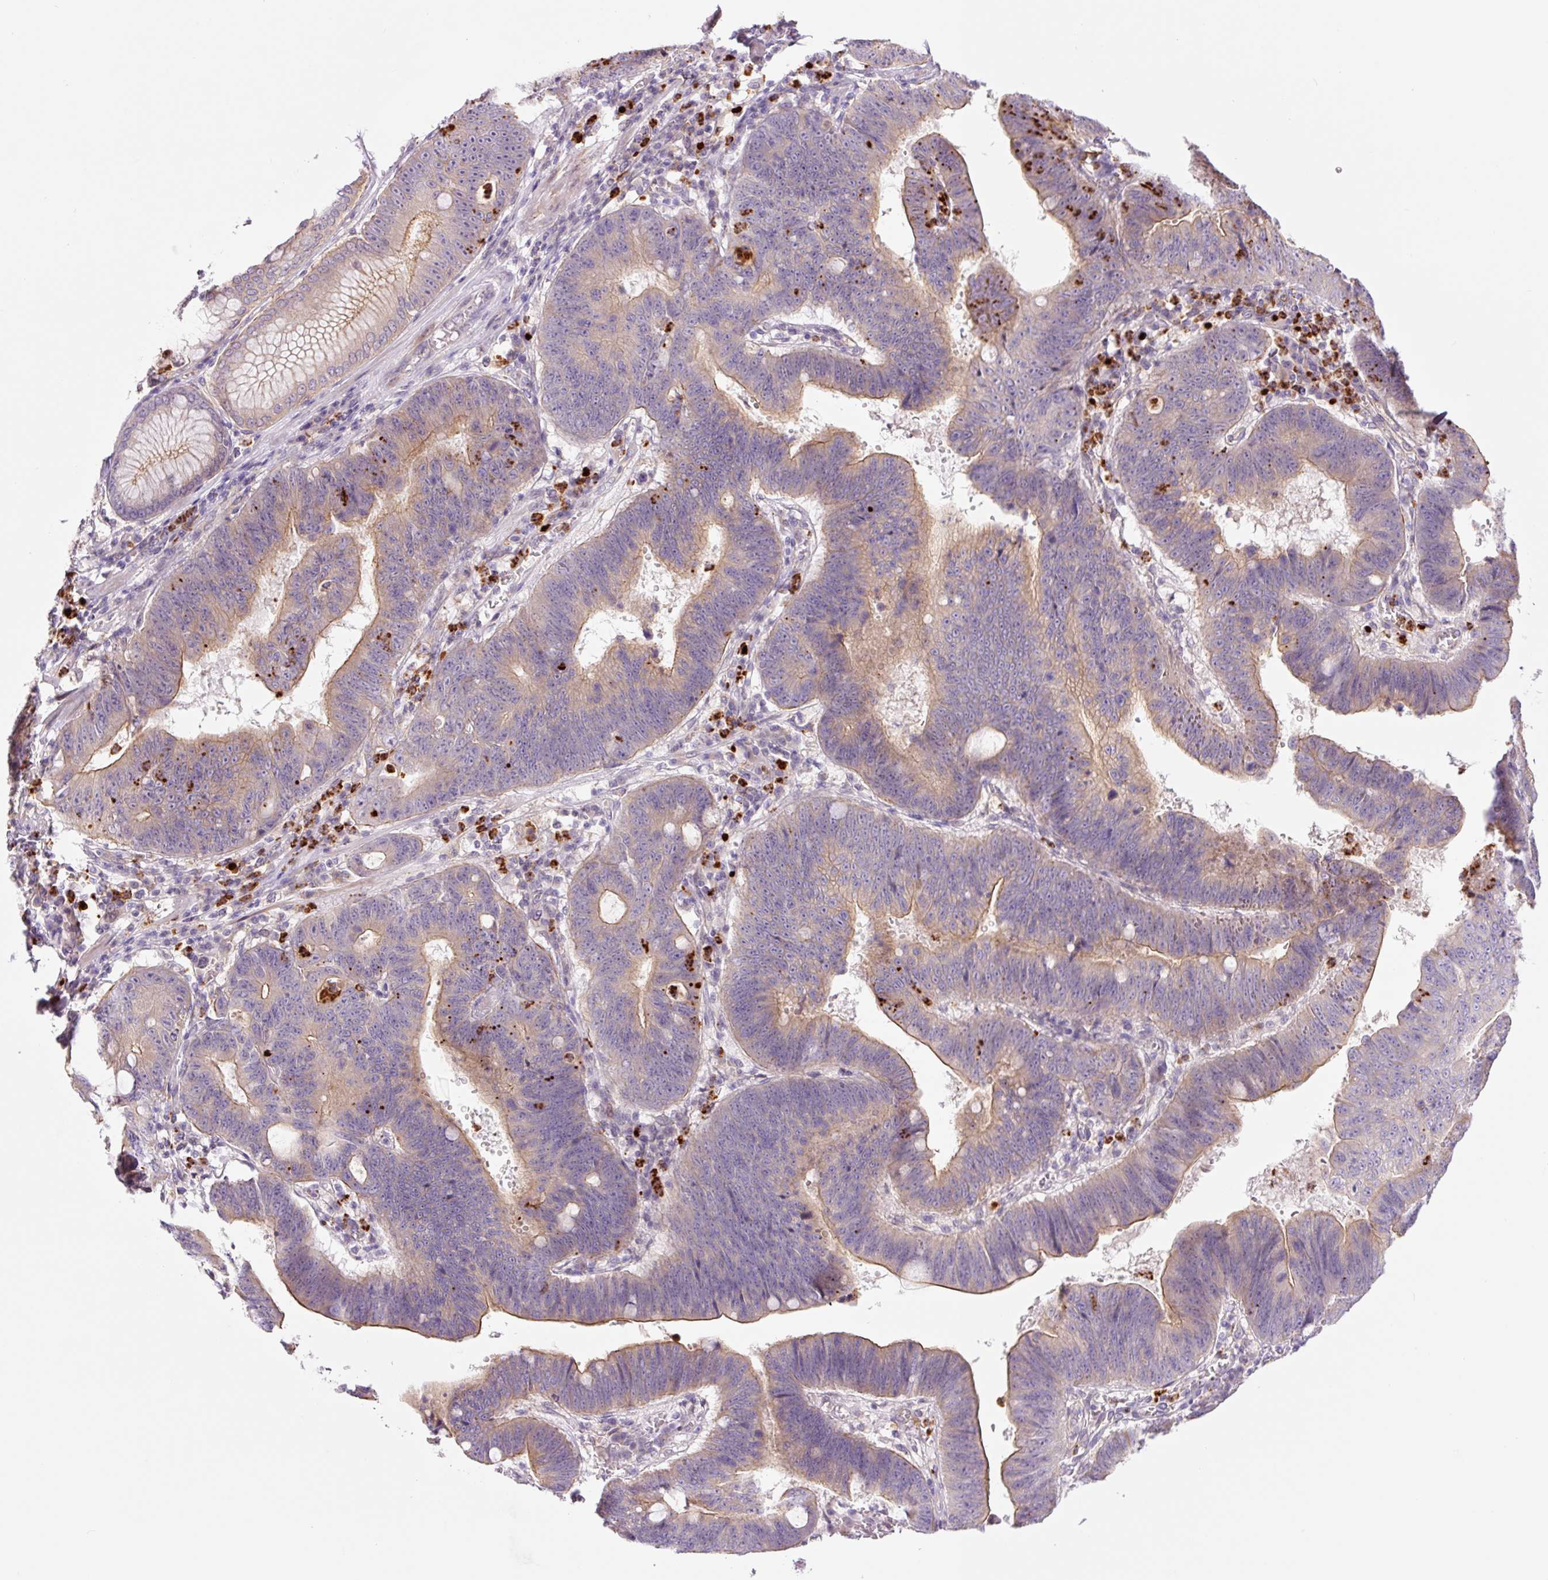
{"staining": {"intensity": "moderate", "quantity": "25%-75%", "location": "cytoplasmic/membranous"}, "tissue": "stomach cancer", "cell_type": "Tumor cells", "image_type": "cancer", "snomed": [{"axis": "morphology", "description": "Adenocarcinoma, NOS"}, {"axis": "topography", "description": "Stomach"}], "caption": "The image displays immunohistochemical staining of adenocarcinoma (stomach). There is moderate cytoplasmic/membranous positivity is identified in approximately 25%-75% of tumor cells.", "gene": "SH2D6", "patient": {"sex": "male", "age": 59}}